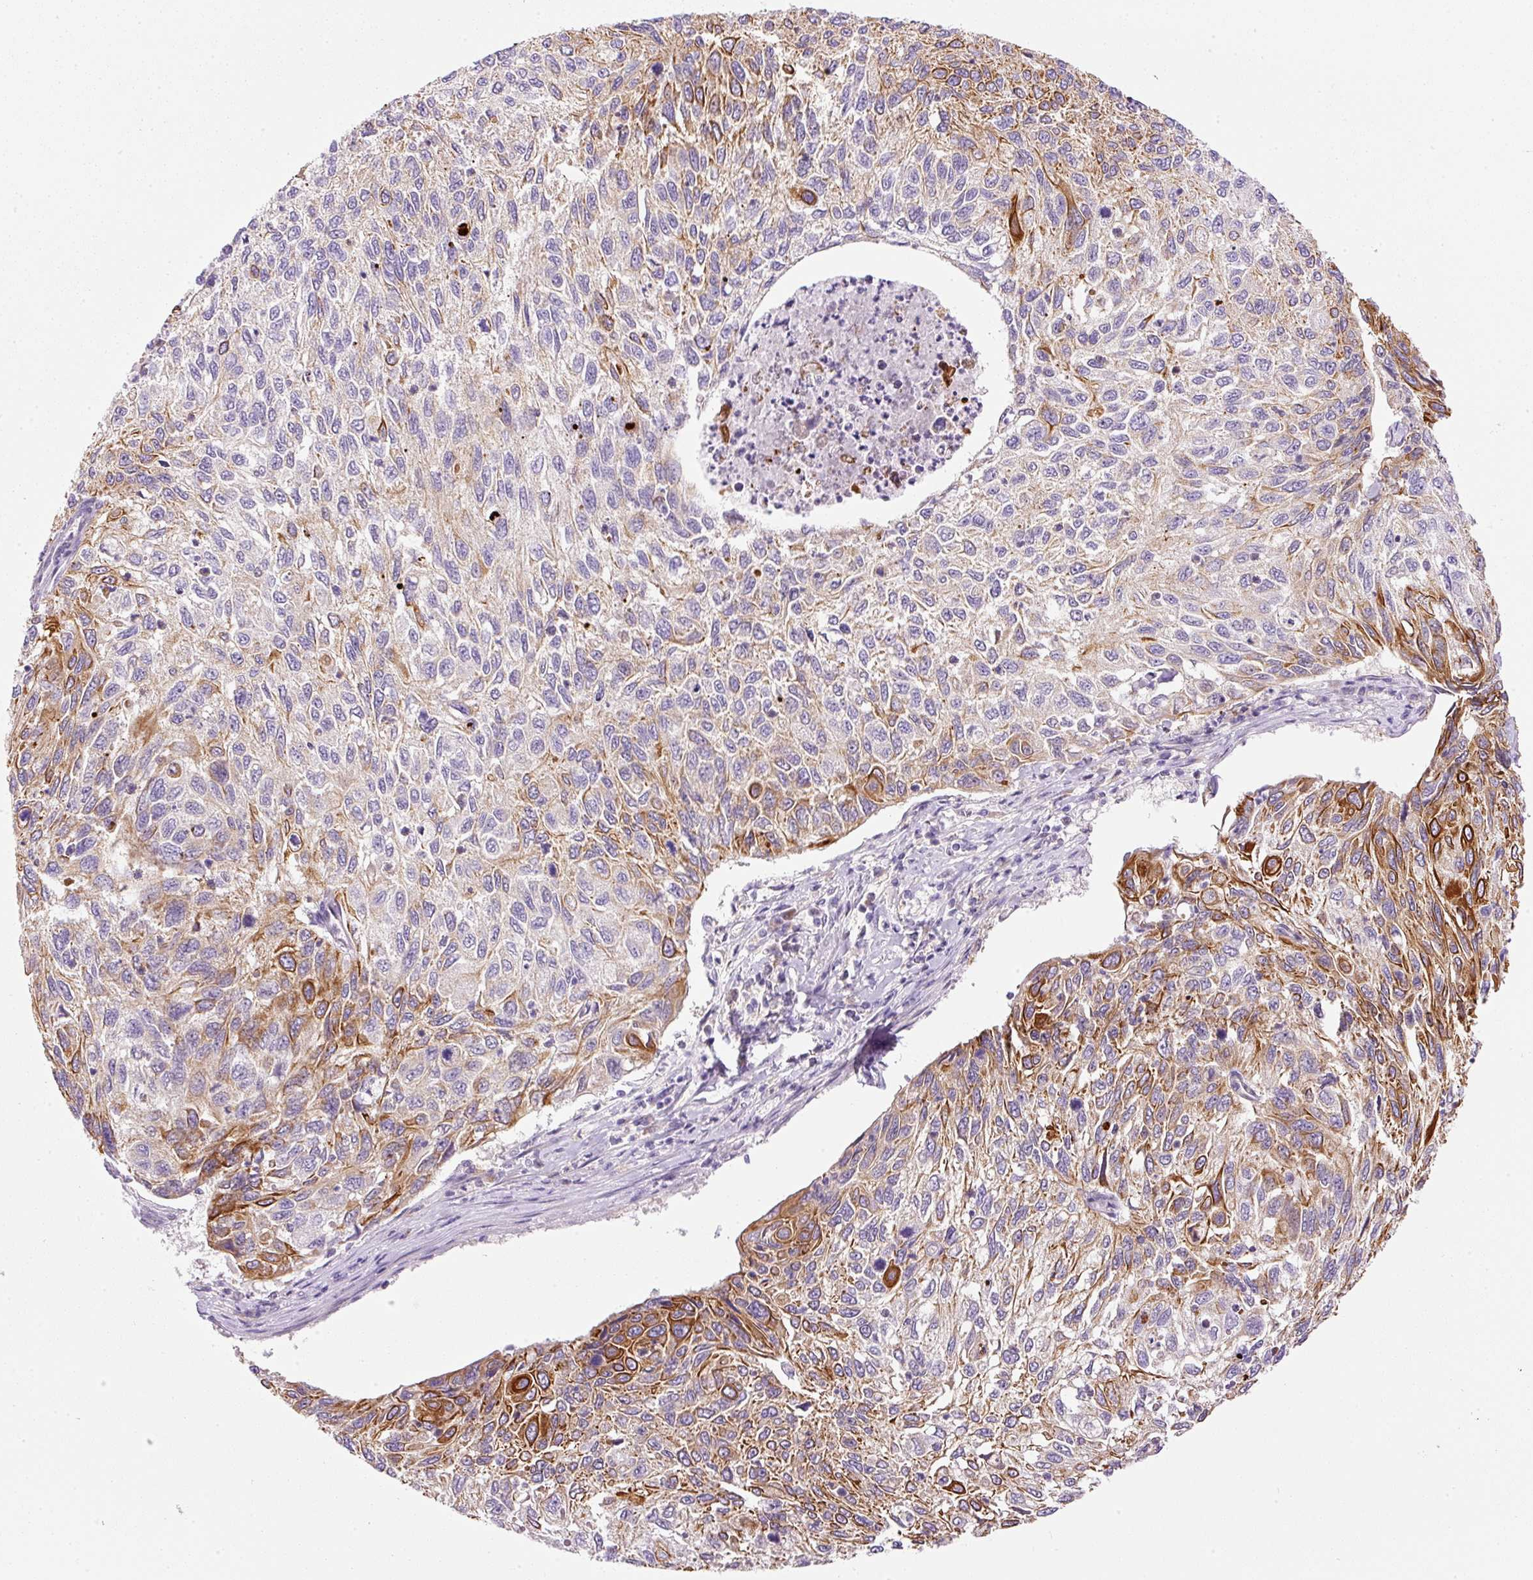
{"staining": {"intensity": "moderate", "quantity": "25%-75%", "location": "cytoplasmic/membranous"}, "tissue": "cervical cancer", "cell_type": "Tumor cells", "image_type": "cancer", "snomed": [{"axis": "morphology", "description": "Squamous cell carcinoma, NOS"}, {"axis": "topography", "description": "Cervix"}], "caption": "Cervical cancer (squamous cell carcinoma) tissue displays moderate cytoplasmic/membranous positivity in about 25%-75% of tumor cells, visualized by immunohistochemistry.", "gene": "SRC", "patient": {"sex": "female", "age": 70}}